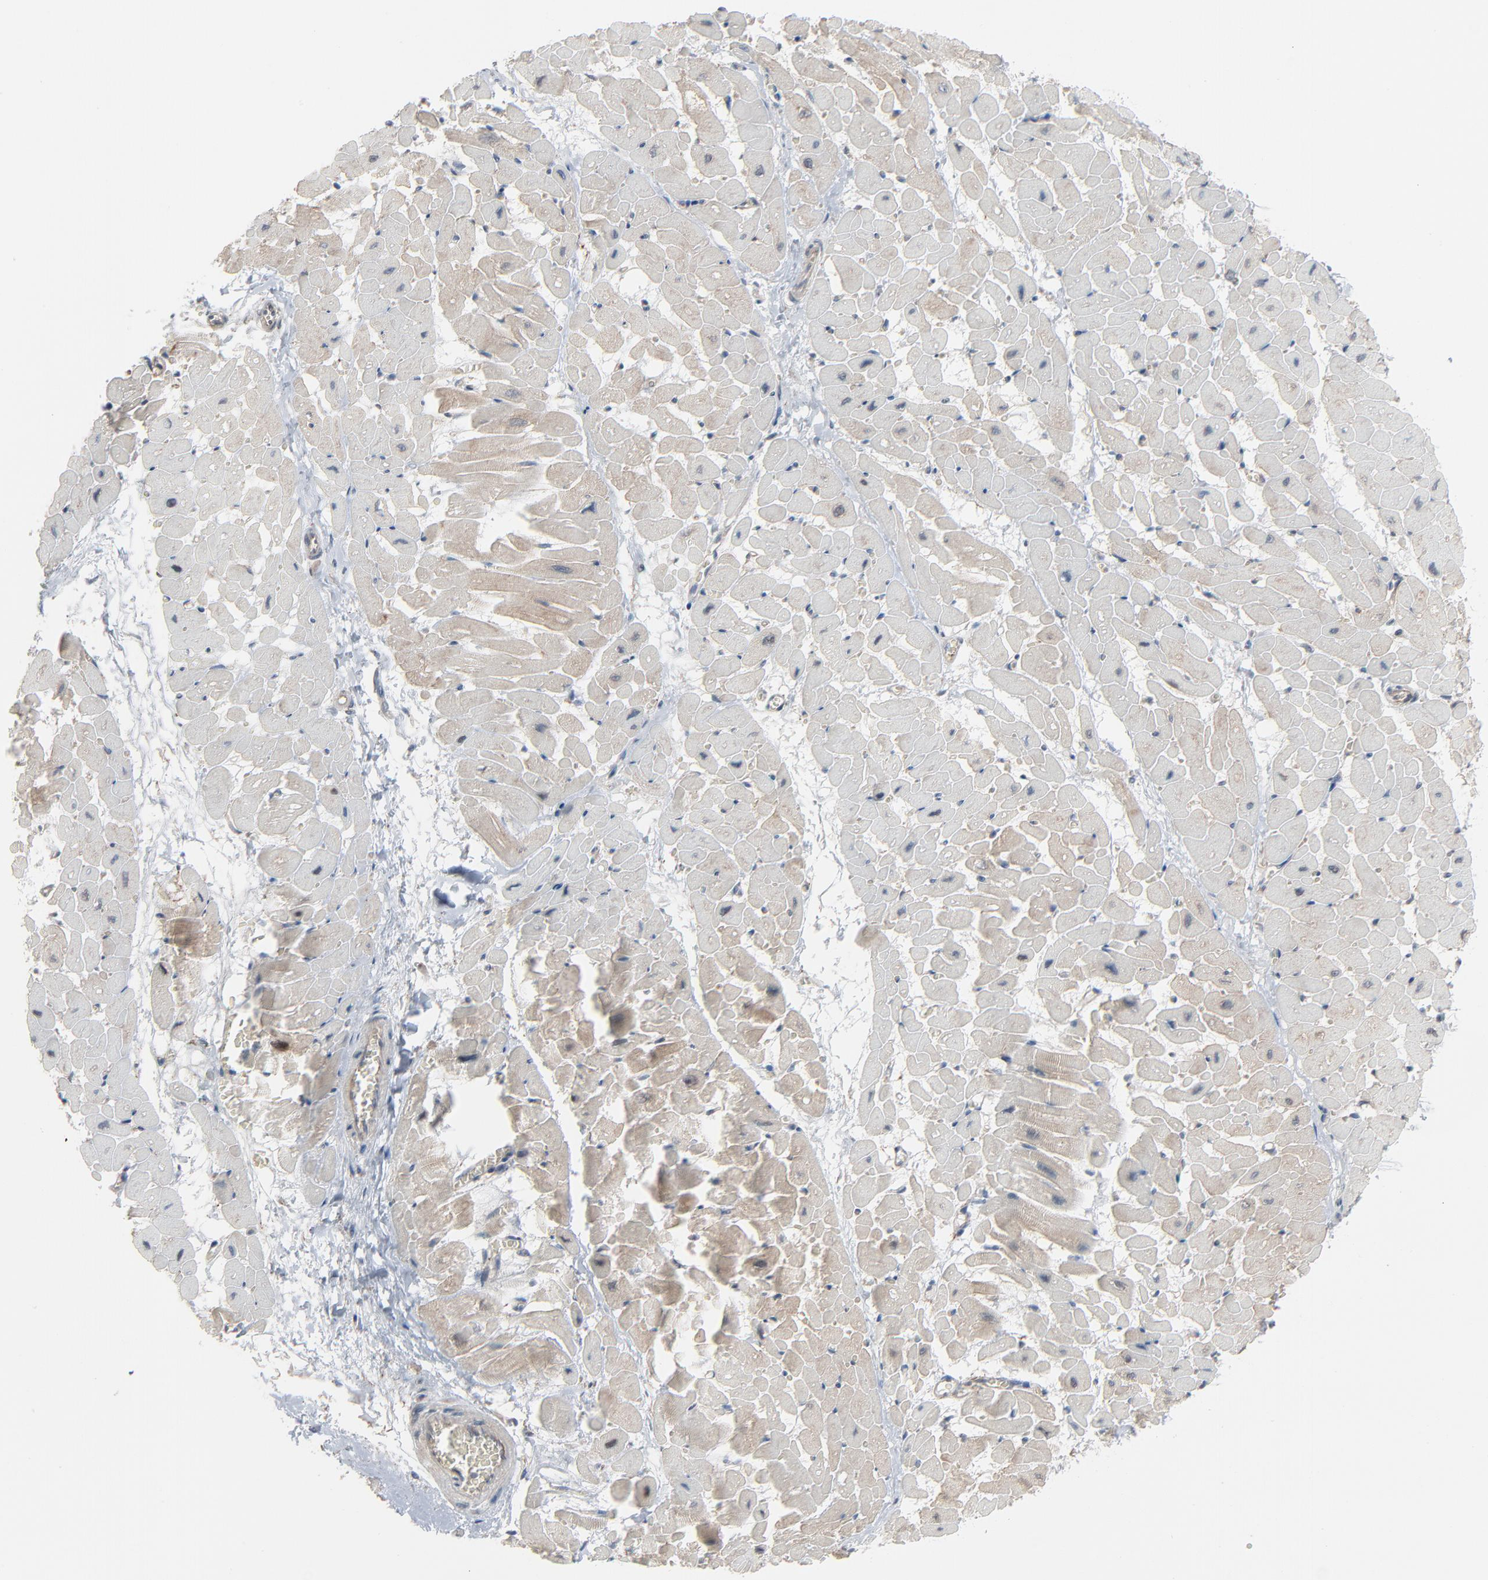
{"staining": {"intensity": "negative", "quantity": "none", "location": "none"}, "tissue": "heart muscle", "cell_type": "Cardiomyocytes", "image_type": "normal", "snomed": [{"axis": "morphology", "description": "Normal tissue, NOS"}, {"axis": "topography", "description": "Heart"}], "caption": "High power microscopy micrograph of an immunohistochemistry image of benign heart muscle, revealing no significant staining in cardiomyocytes.", "gene": "OPTN", "patient": {"sex": "male", "age": 45}}